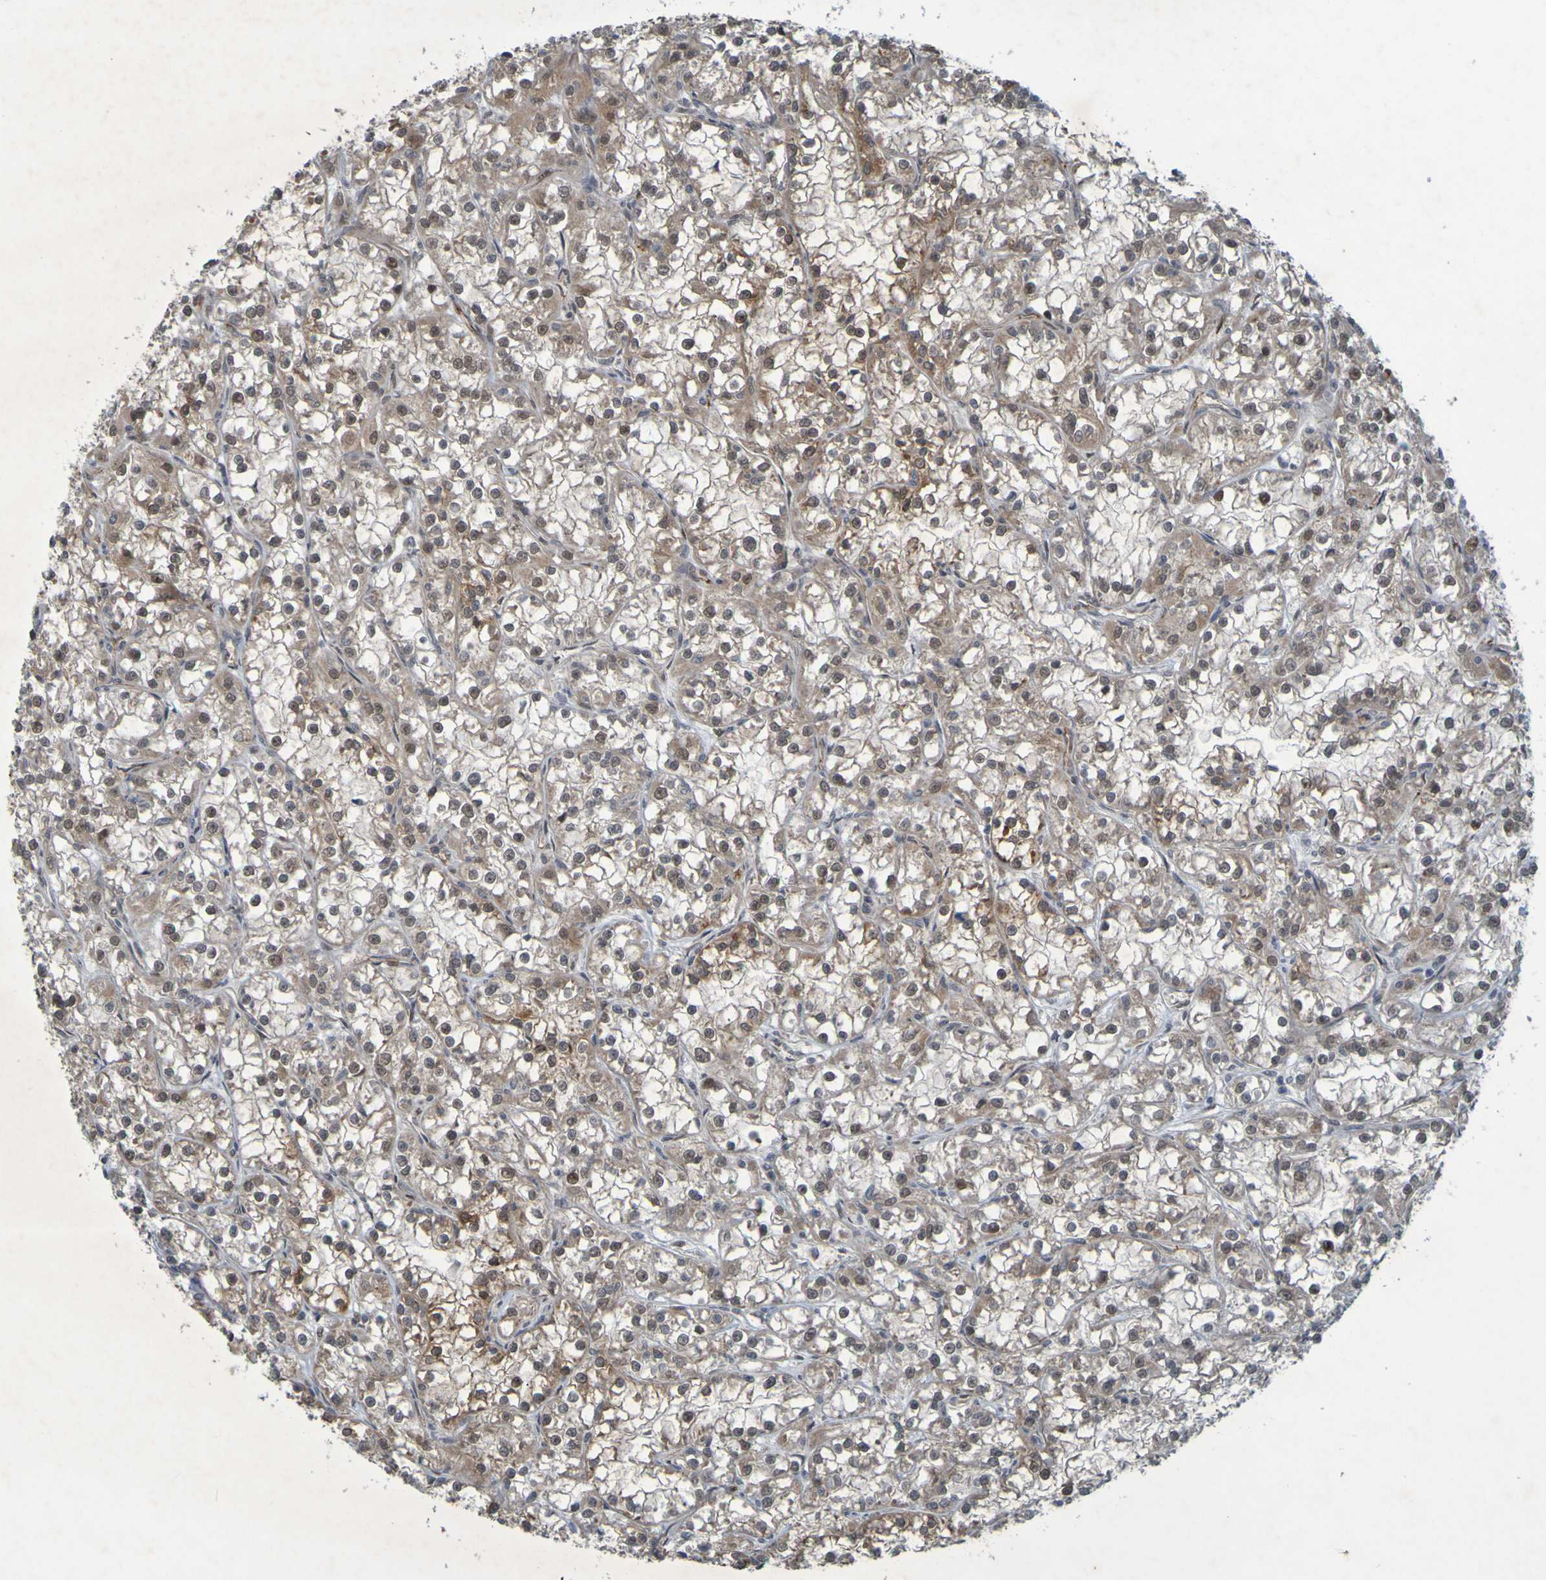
{"staining": {"intensity": "moderate", "quantity": ">75%", "location": "cytoplasmic/membranous,nuclear"}, "tissue": "renal cancer", "cell_type": "Tumor cells", "image_type": "cancer", "snomed": [{"axis": "morphology", "description": "Adenocarcinoma, NOS"}, {"axis": "topography", "description": "Kidney"}], "caption": "A photomicrograph of renal adenocarcinoma stained for a protein demonstrates moderate cytoplasmic/membranous and nuclear brown staining in tumor cells.", "gene": "MCPH1", "patient": {"sex": "female", "age": 52}}